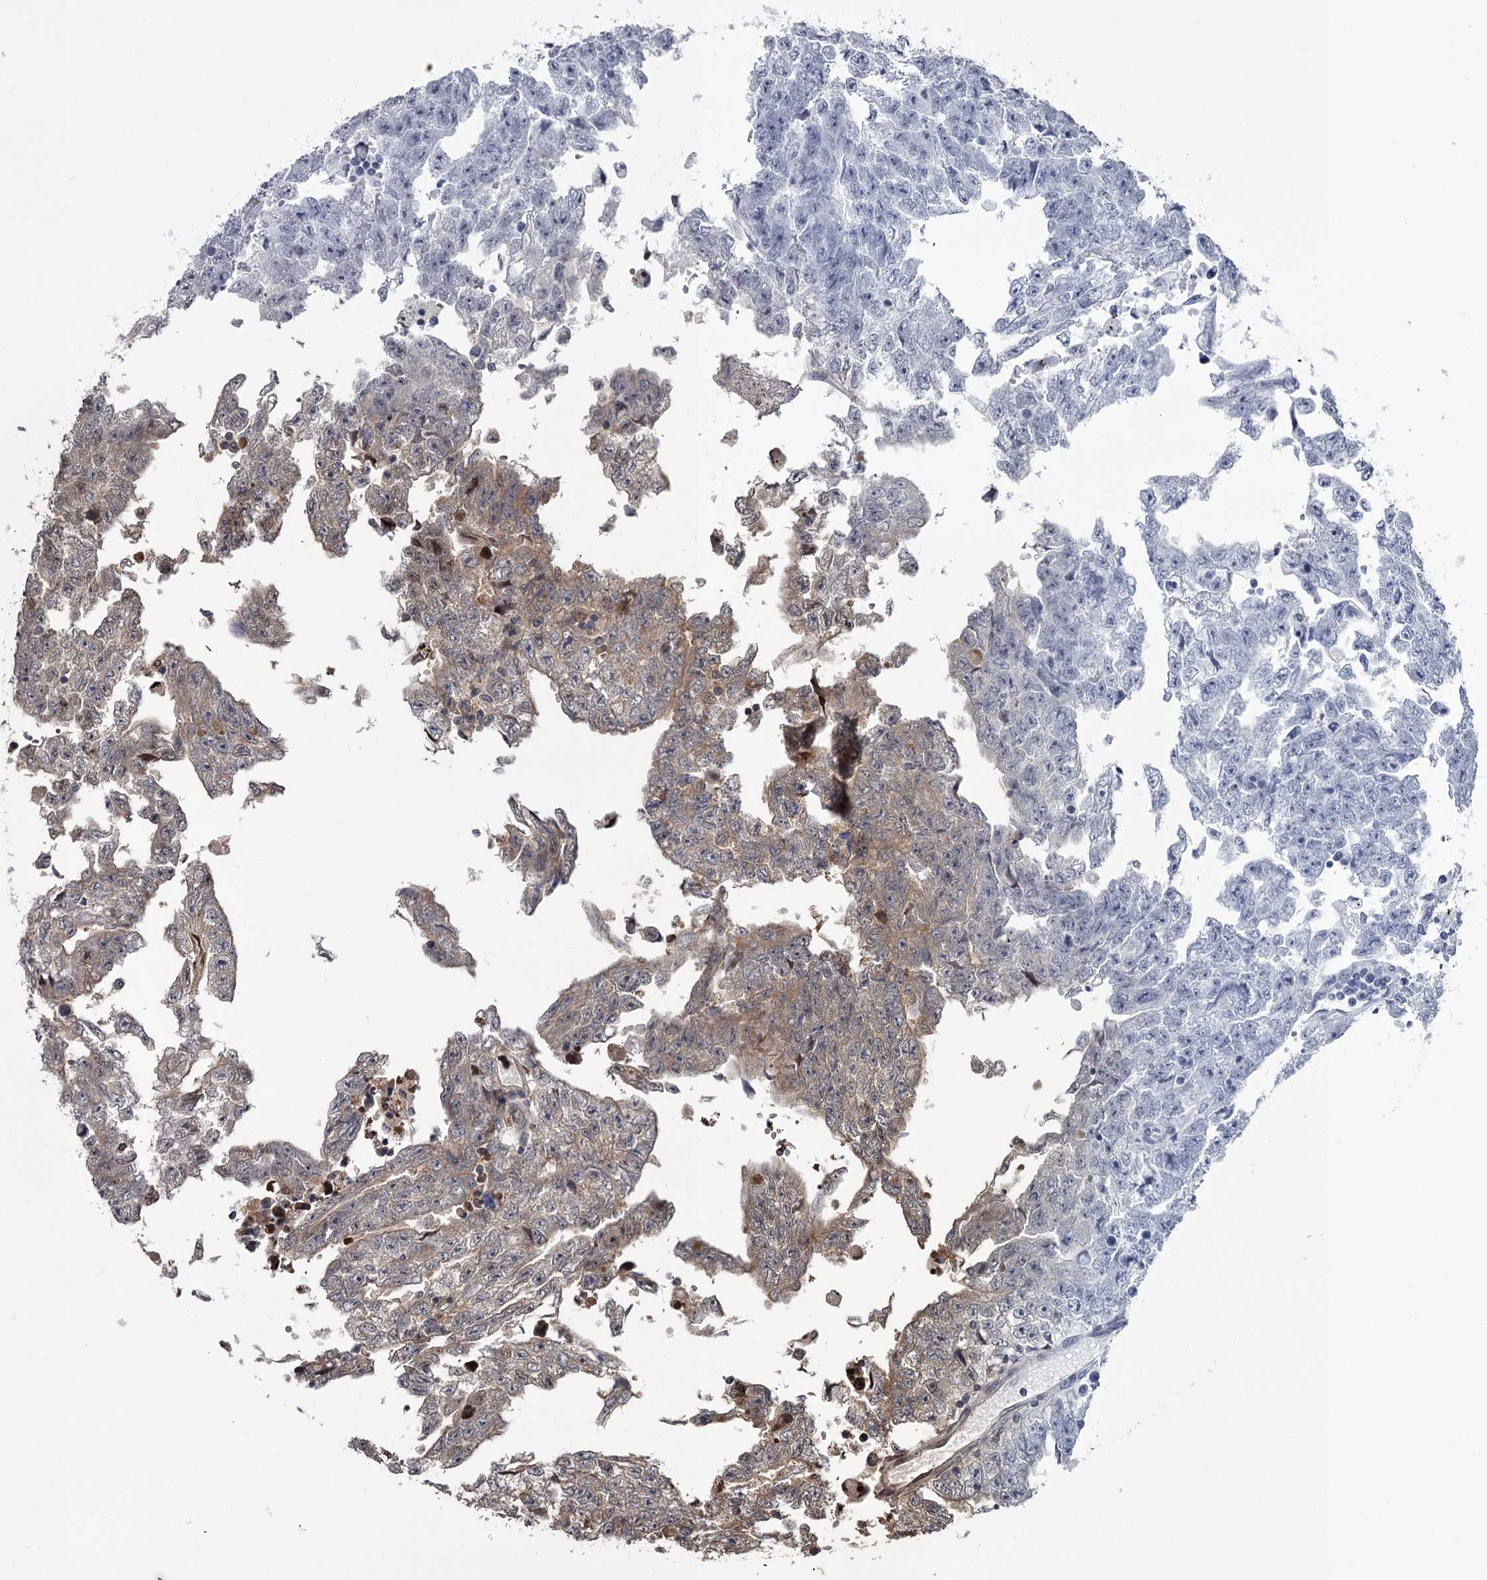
{"staining": {"intensity": "weak", "quantity": "25%-75%", "location": "cytoplasmic/membranous"}, "tissue": "testis cancer", "cell_type": "Tumor cells", "image_type": "cancer", "snomed": [{"axis": "morphology", "description": "Carcinoma, Embryonal, NOS"}, {"axis": "topography", "description": "Testis"}], "caption": "Protein analysis of testis cancer (embryonal carcinoma) tissue exhibits weak cytoplasmic/membranous positivity in about 25%-75% of tumor cells.", "gene": "DAO", "patient": {"sex": "male", "age": 25}}